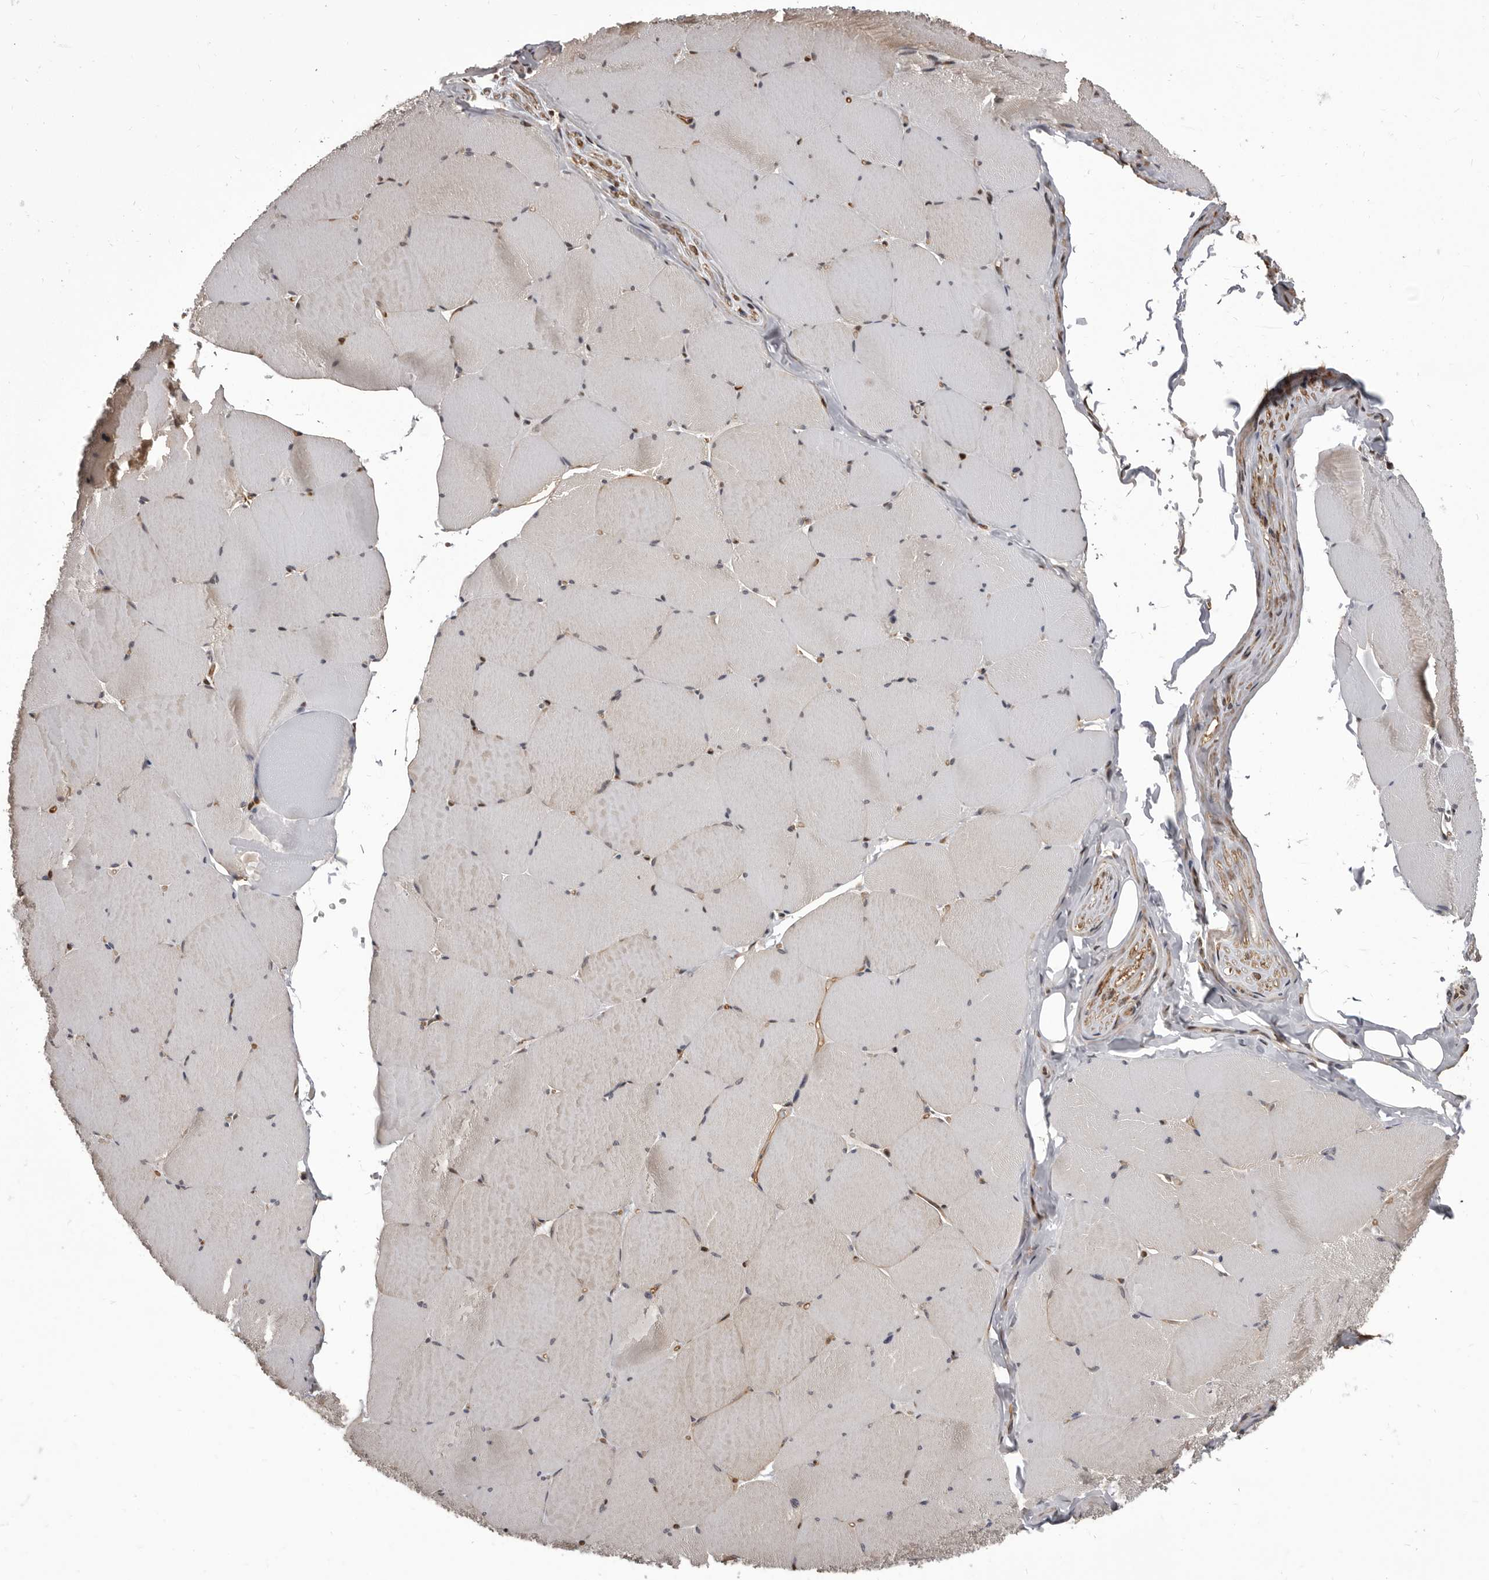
{"staining": {"intensity": "moderate", "quantity": "25%-75%", "location": "cytoplasmic/membranous,nuclear"}, "tissue": "skeletal muscle", "cell_type": "Myocytes", "image_type": "normal", "snomed": [{"axis": "morphology", "description": "Normal tissue, NOS"}, {"axis": "topography", "description": "Skeletal muscle"}, {"axis": "topography", "description": "Head-Neck"}], "caption": "DAB immunohistochemical staining of benign human skeletal muscle displays moderate cytoplasmic/membranous,nuclear protein positivity in about 25%-75% of myocytes. (IHC, brightfield microscopy, high magnification).", "gene": "ADAMTS20", "patient": {"sex": "male", "age": 66}}